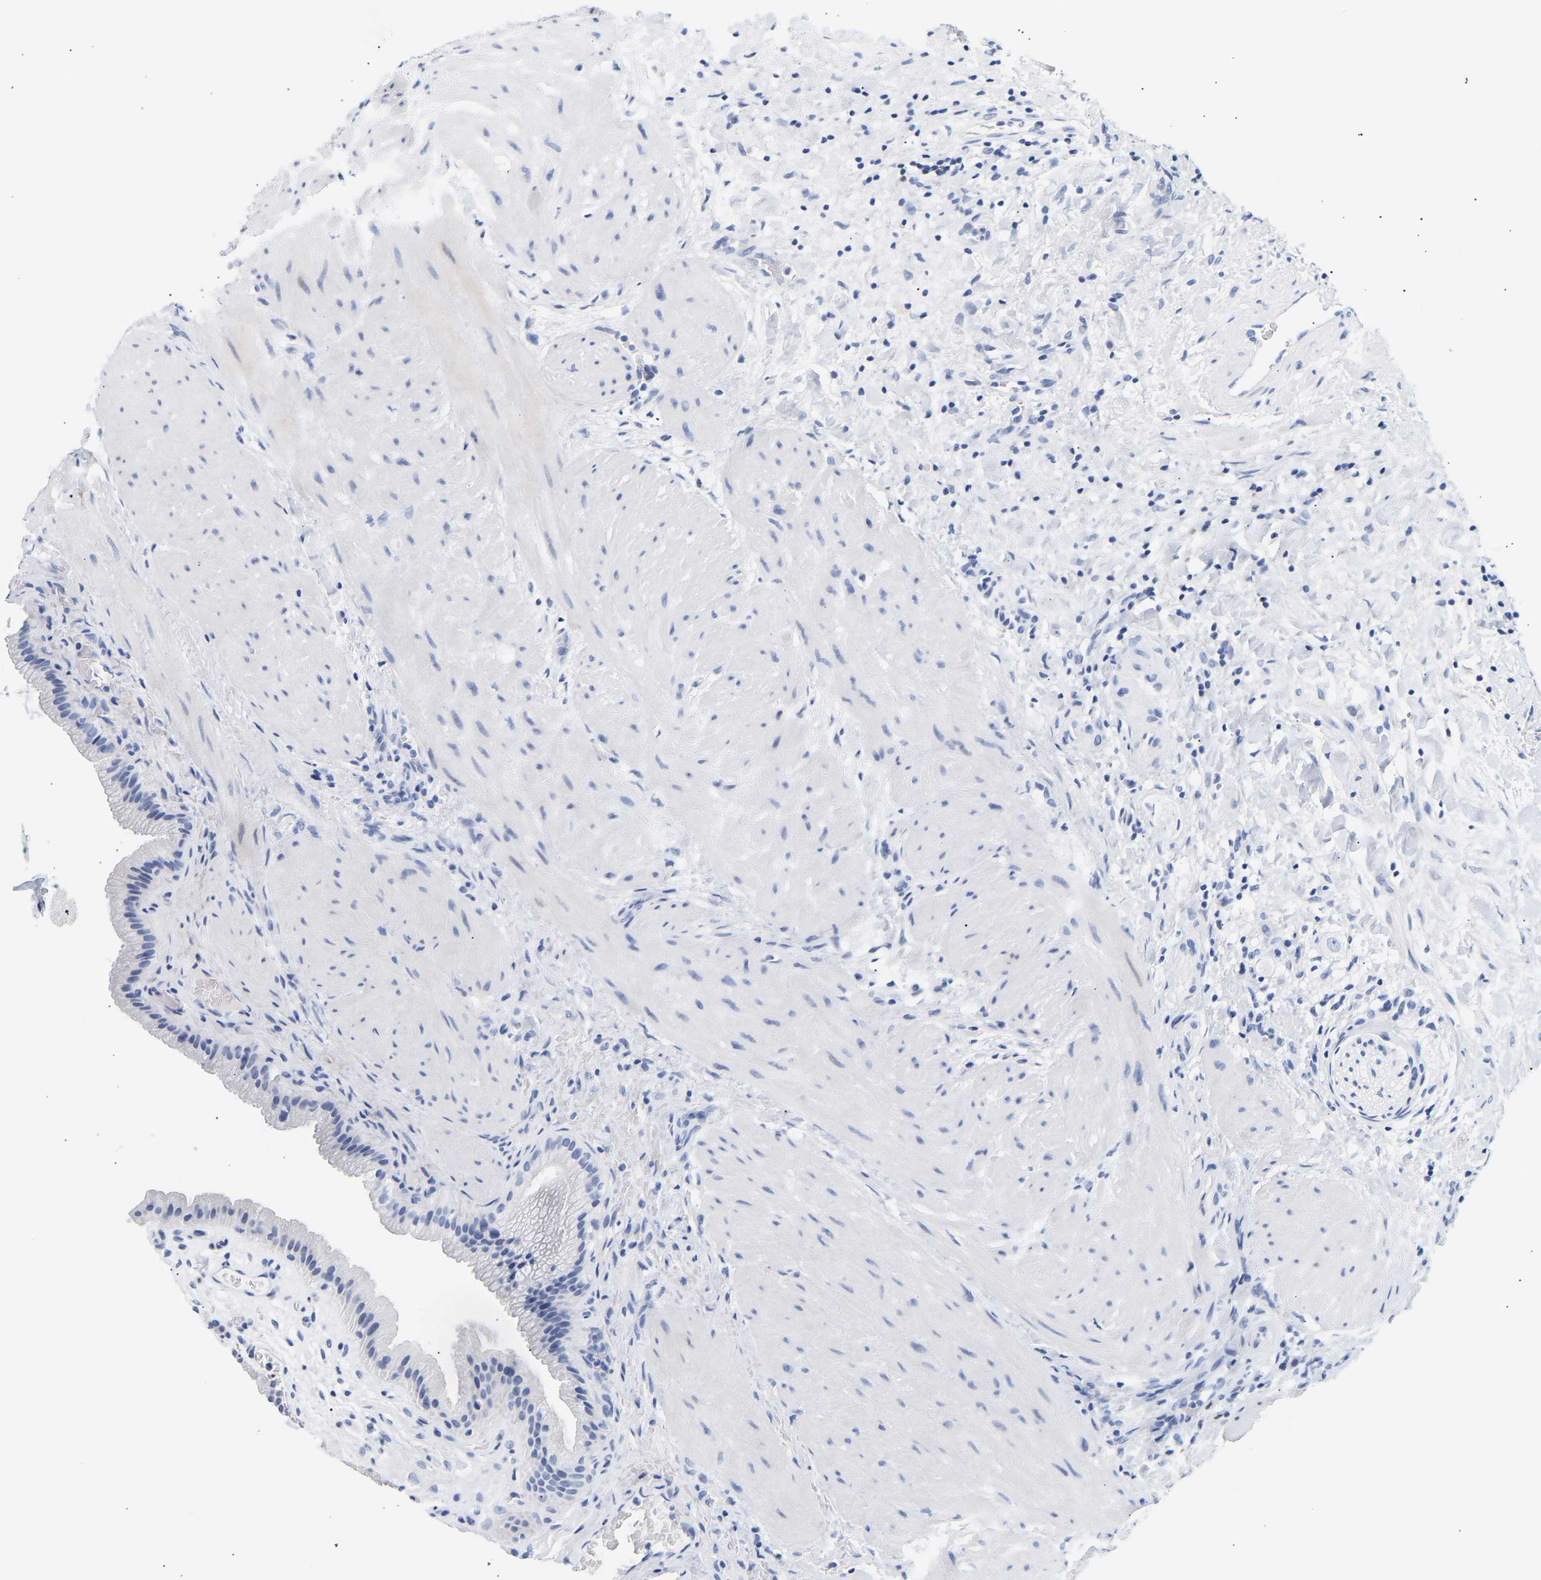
{"staining": {"intensity": "negative", "quantity": "none", "location": "none"}, "tissue": "gallbladder", "cell_type": "Glandular cells", "image_type": "normal", "snomed": [{"axis": "morphology", "description": "Normal tissue, NOS"}, {"axis": "topography", "description": "Gallbladder"}], "caption": "Glandular cells show no significant positivity in normal gallbladder. (Brightfield microscopy of DAB (3,3'-diaminobenzidine) IHC at high magnification).", "gene": "SPINK2", "patient": {"sex": "male", "age": 49}}